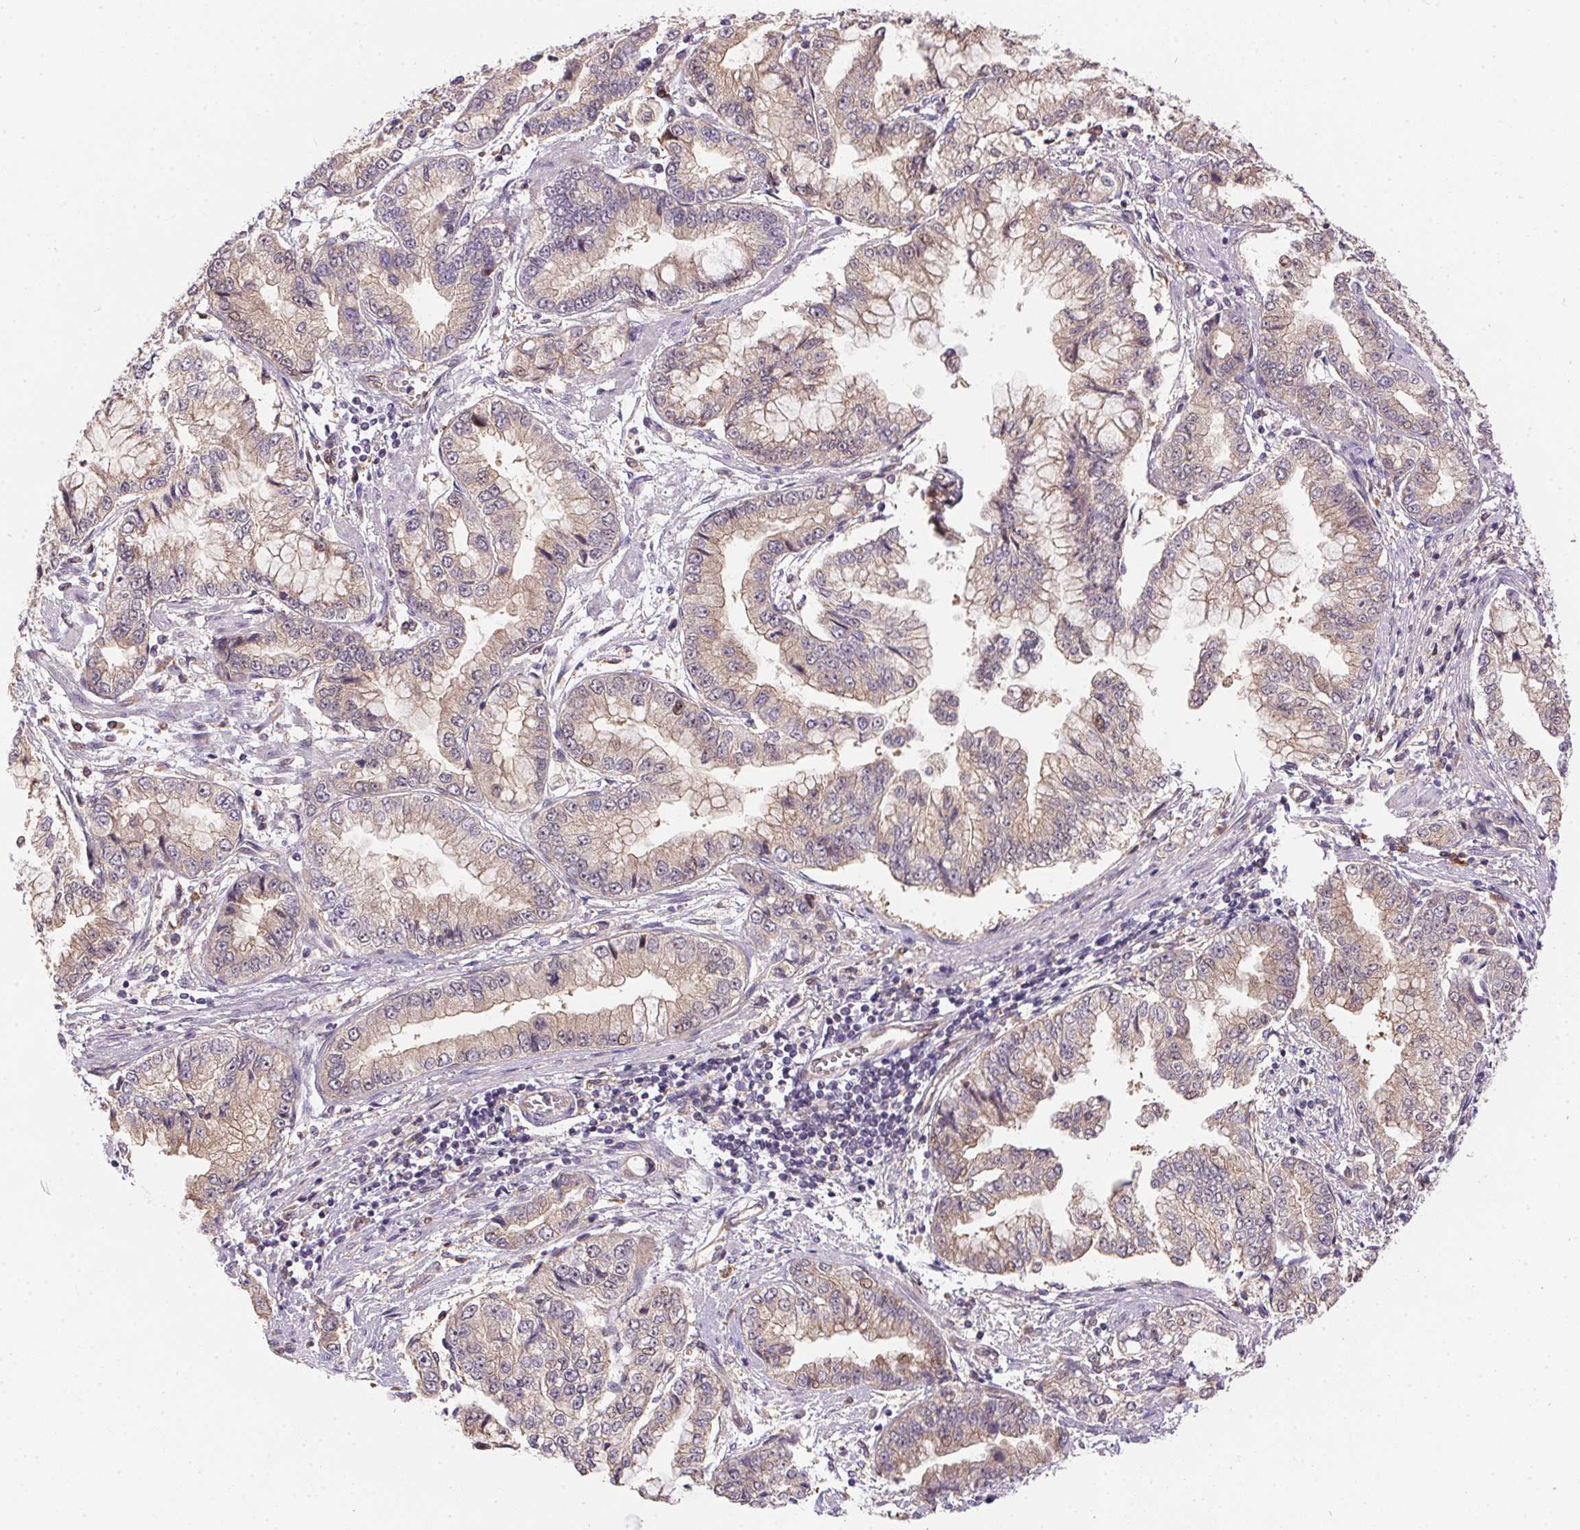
{"staining": {"intensity": "weak", "quantity": ">75%", "location": "cytoplasmic/membranous"}, "tissue": "stomach cancer", "cell_type": "Tumor cells", "image_type": "cancer", "snomed": [{"axis": "morphology", "description": "Adenocarcinoma, NOS"}, {"axis": "topography", "description": "Stomach, upper"}], "caption": "Immunohistochemical staining of human stomach cancer exhibits low levels of weak cytoplasmic/membranous protein positivity in about >75% of tumor cells.", "gene": "NUDT16", "patient": {"sex": "female", "age": 74}}